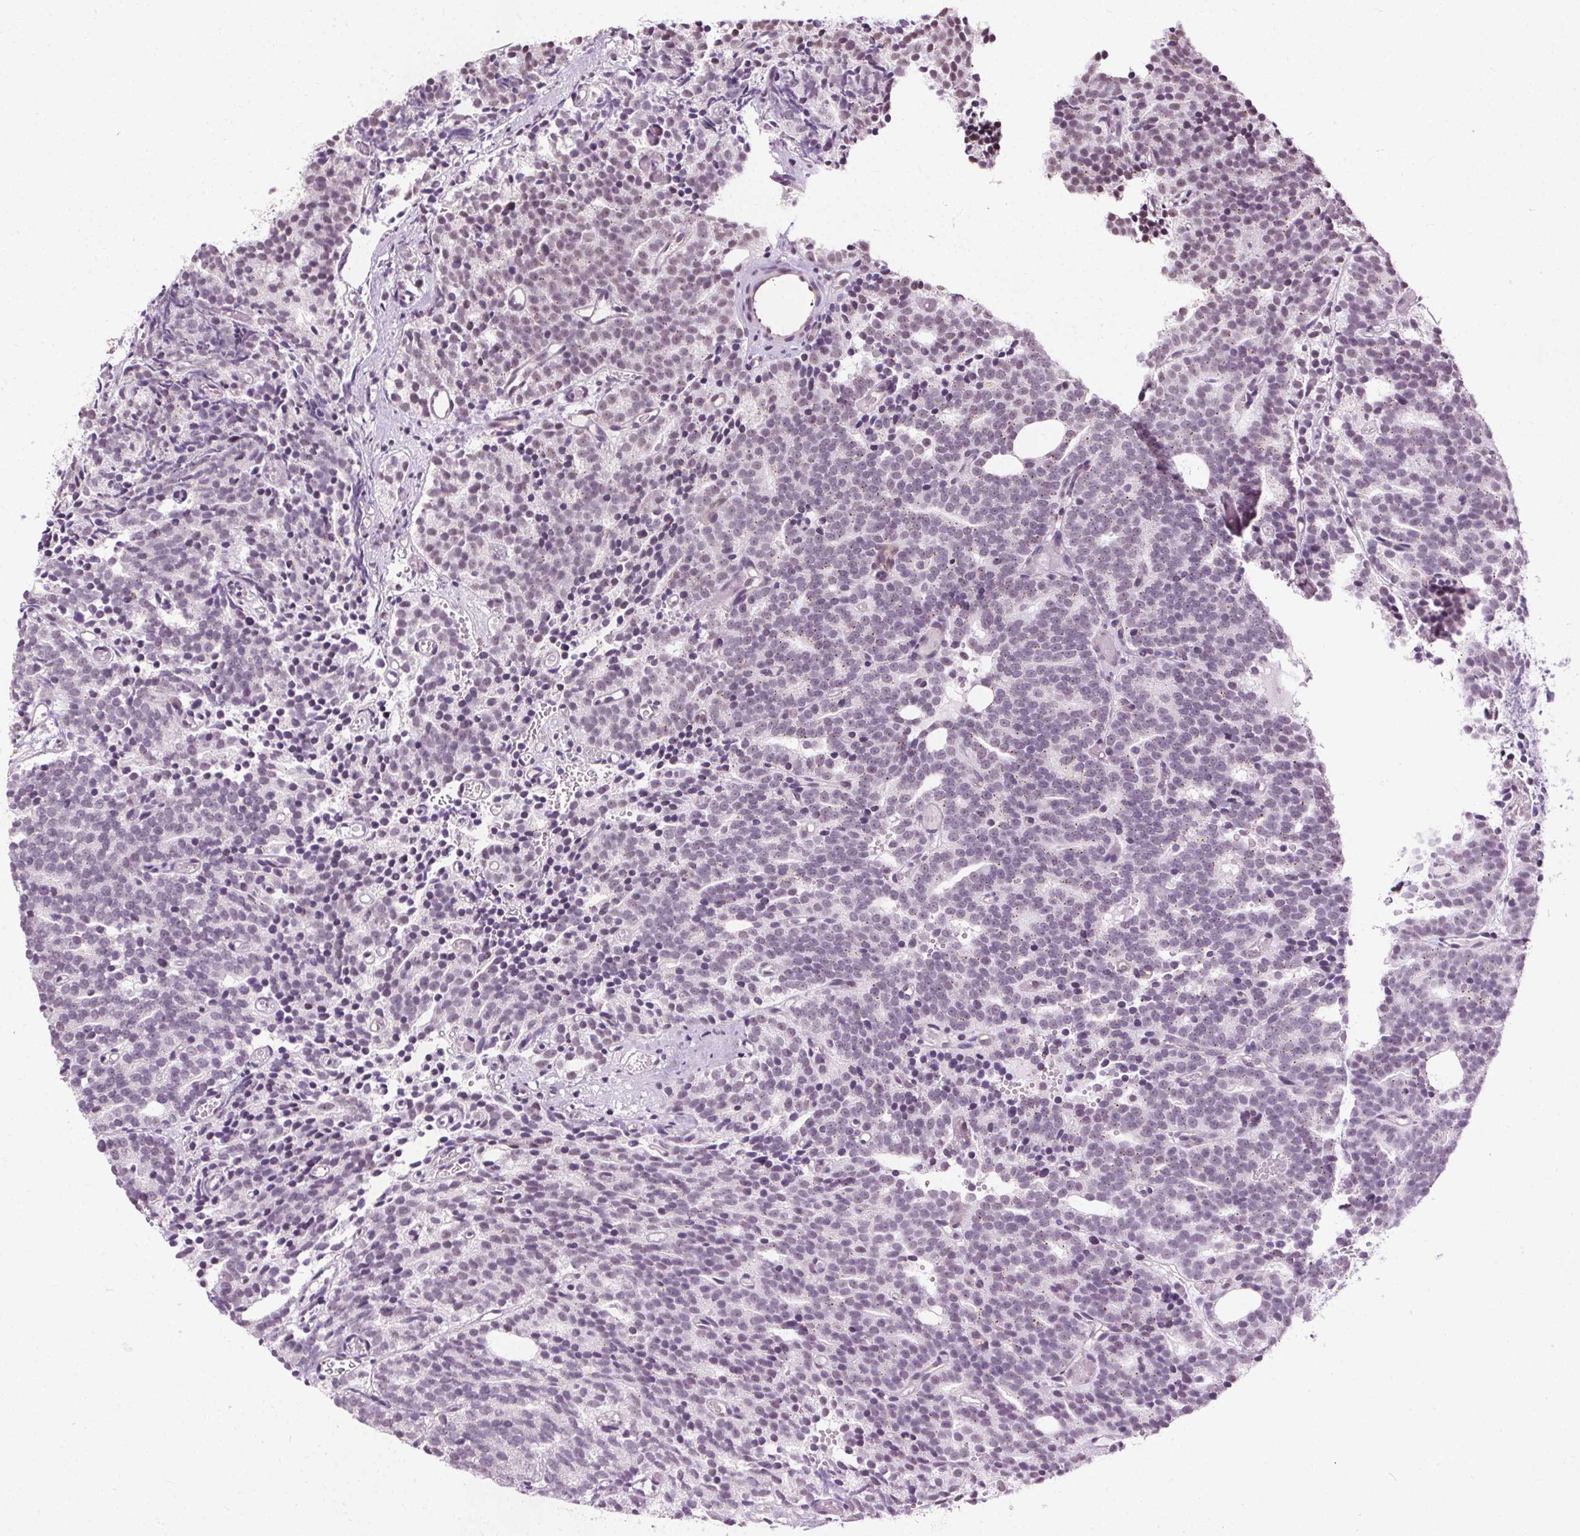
{"staining": {"intensity": "weak", "quantity": "25%-75%", "location": "nuclear"}, "tissue": "prostate cancer", "cell_type": "Tumor cells", "image_type": "cancer", "snomed": [{"axis": "morphology", "description": "Adenocarcinoma, High grade"}, {"axis": "topography", "description": "Prostate"}], "caption": "Protein analysis of prostate cancer (high-grade adenocarcinoma) tissue reveals weak nuclear staining in approximately 25%-75% of tumor cells.", "gene": "CEBPA", "patient": {"sex": "male", "age": 53}}